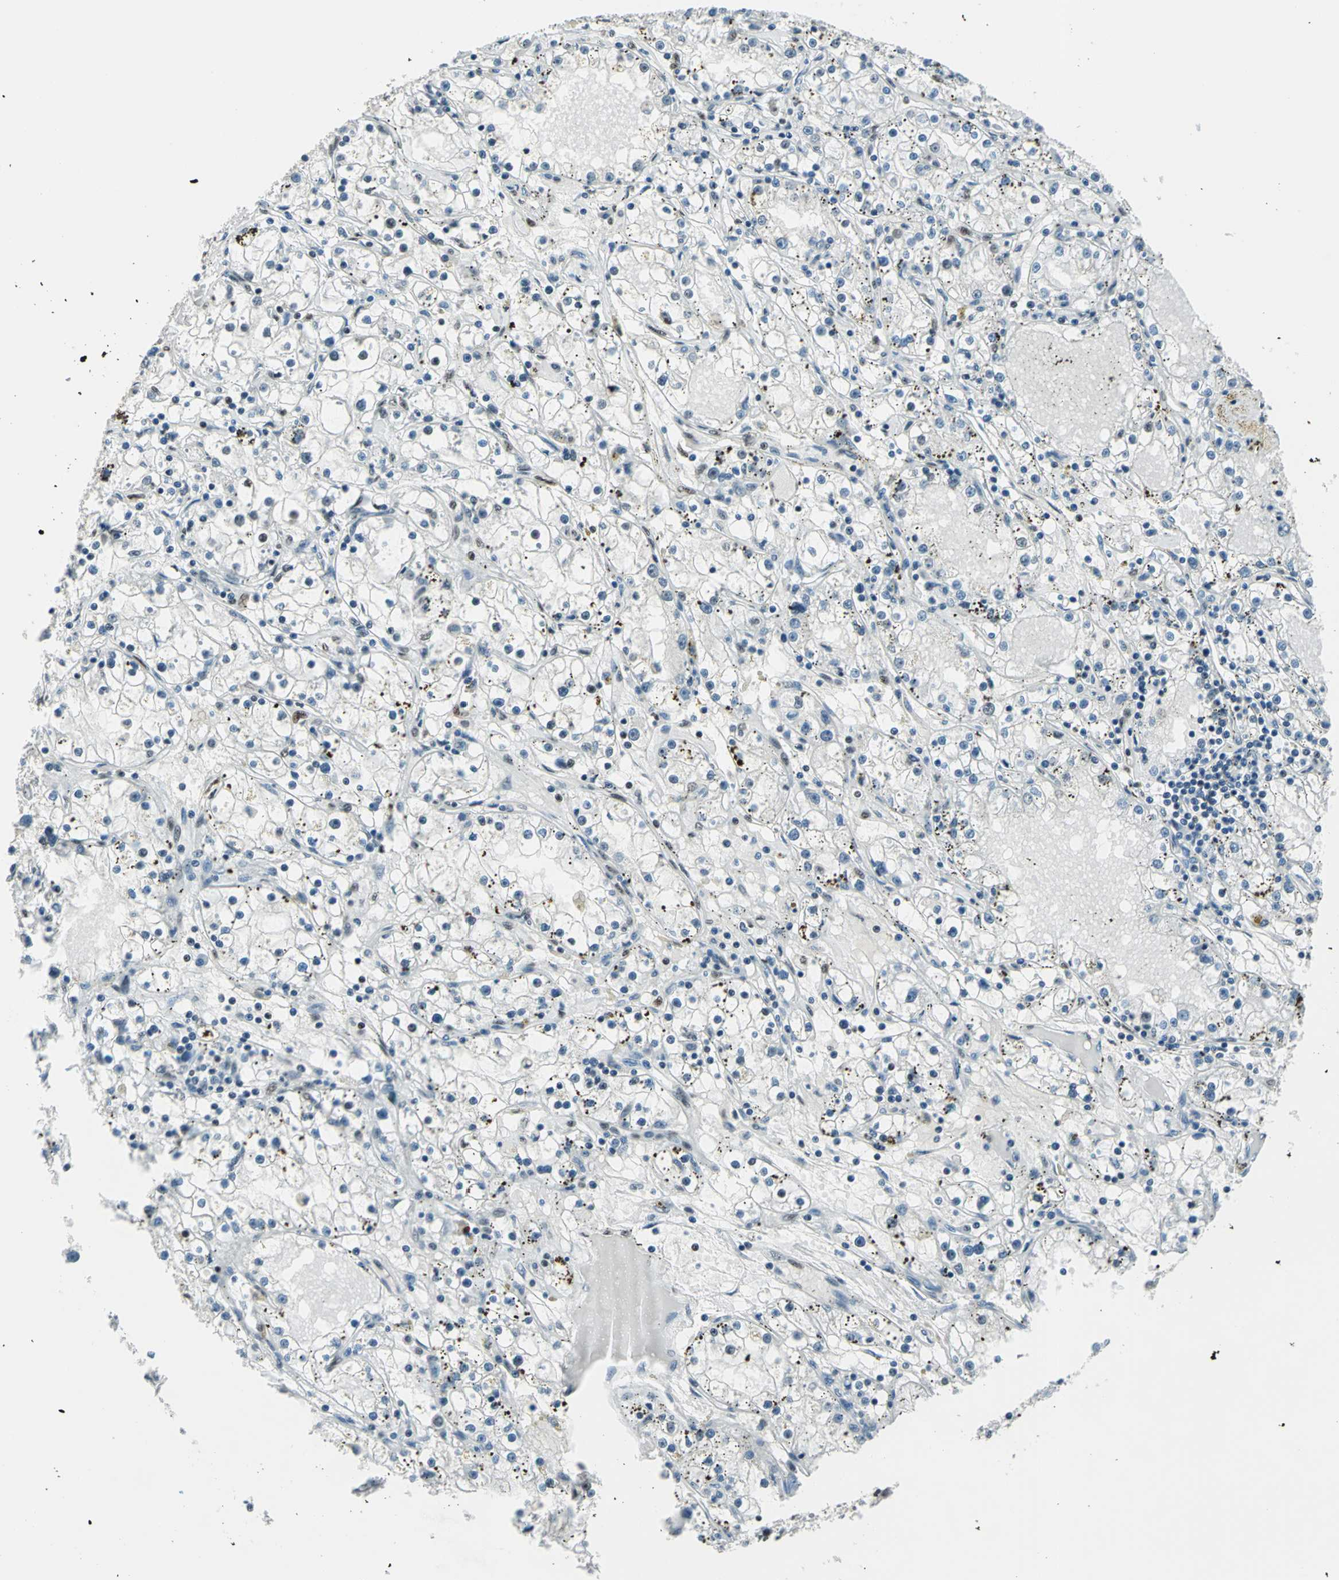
{"staining": {"intensity": "negative", "quantity": "none", "location": "none"}, "tissue": "renal cancer", "cell_type": "Tumor cells", "image_type": "cancer", "snomed": [{"axis": "morphology", "description": "Adenocarcinoma, NOS"}, {"axis": "topography", "description": "Kidney"}], "caption": "This is an immunohistochemistry (IHC) photomicrograph of human renal cancer (adenocarcinoma). There is no positivity in tumor cells.", "gene": "KAT6B", "patient": {"sex": "male", "age": 56}}